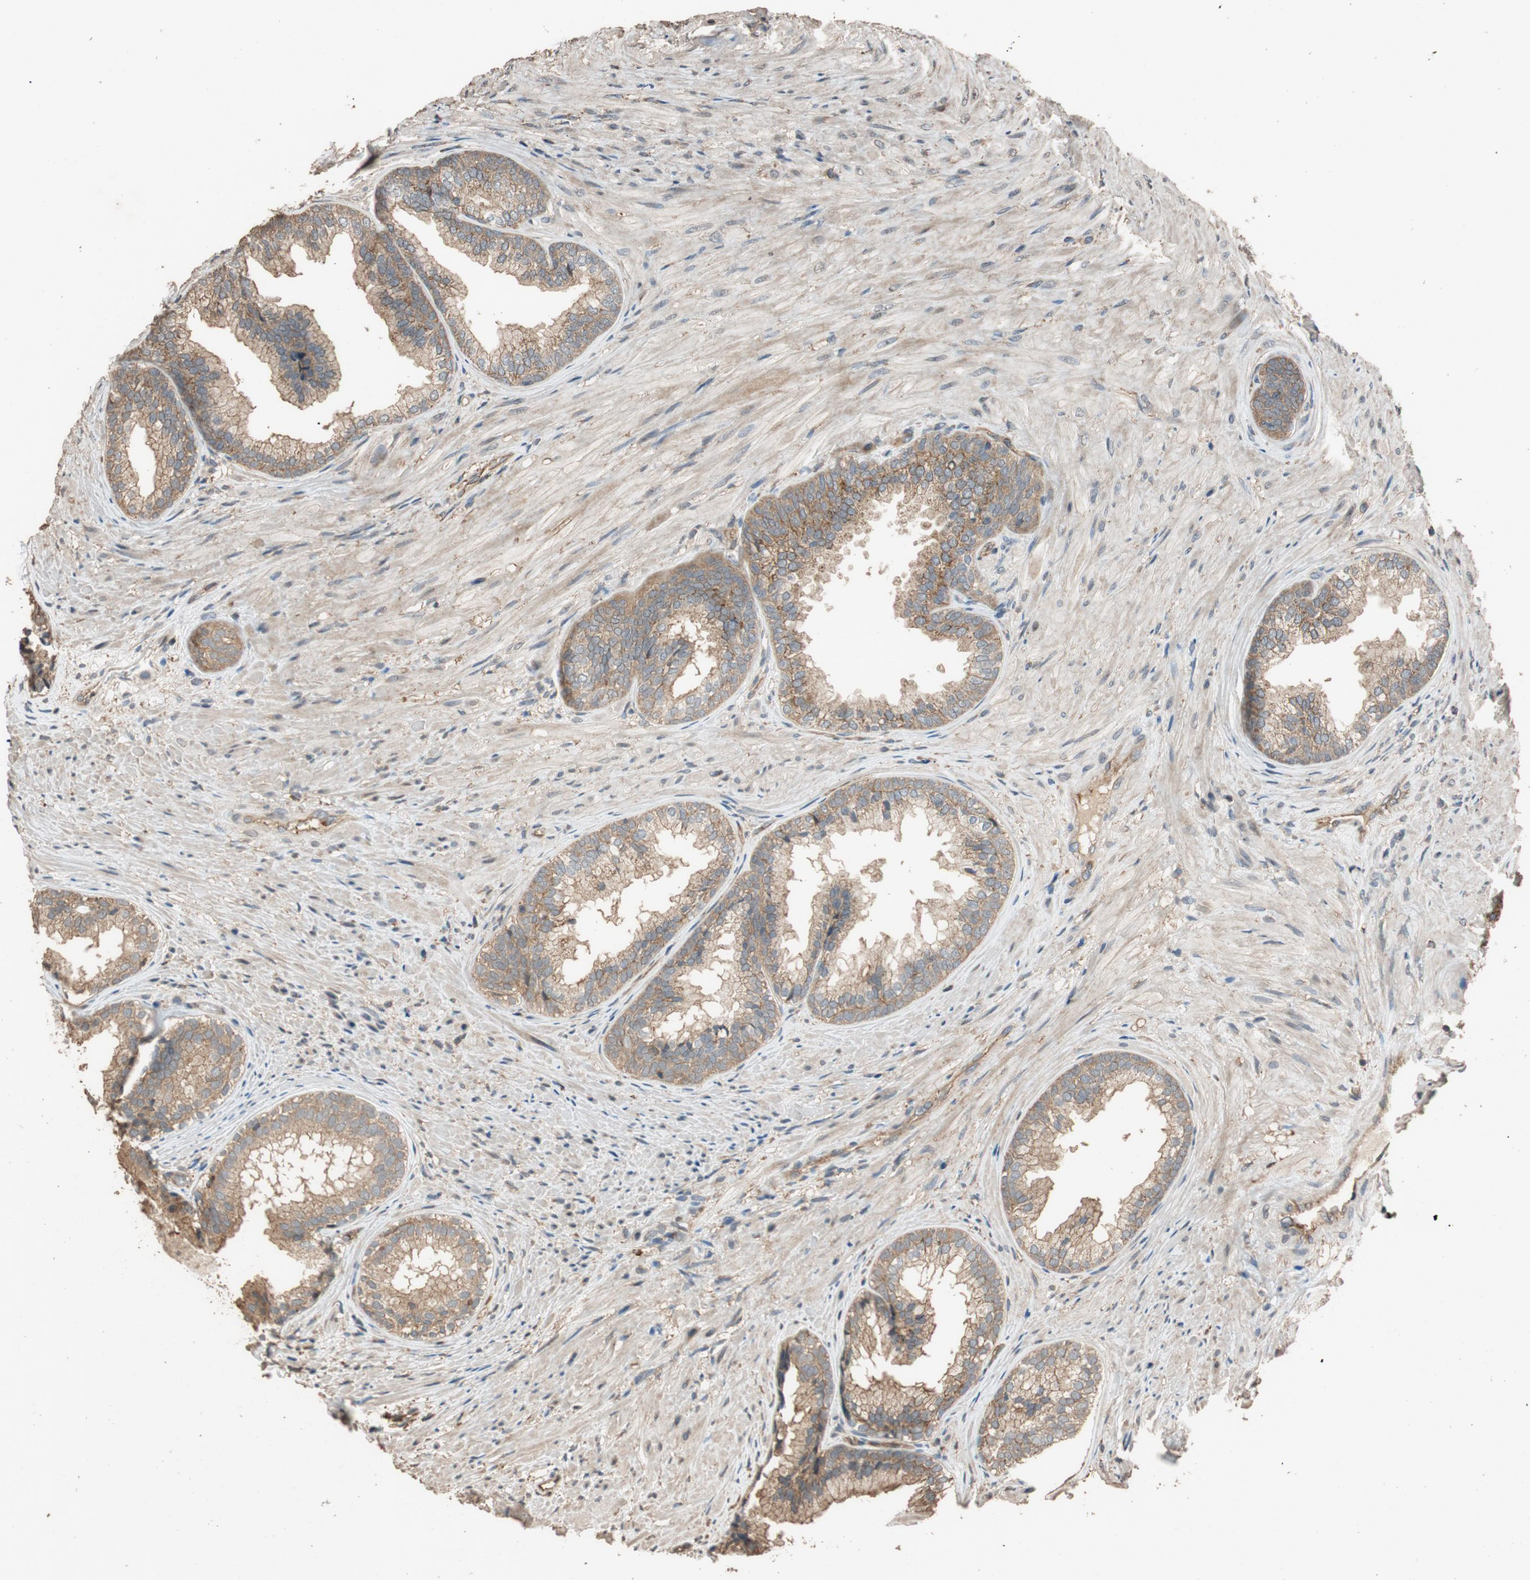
{"staining": {"intensity": "weak", "quantity": ">75%", "location": "cytoplasmic/membranous"}, "tissue": "prostate", "cell_type": "Glandular cells", "image_type": "normal", "snomed": [{"axis": "morphology", "description": "Normal tissue, NOS"}, {"axis": "topography", "description": "Prostate"}], "caption": "Immunohistochemical staining of unremarkable prostate exhibits weak cytoplasmic/membranous protein expression in about >75% of glandular cells. The staining is performed using DAB (3,3'-diaminobenzidine) brown chromogen to label protein expression. The nuclei are counter-stained blue using hematoxylin.", "gene": "MST1R", "patient": {"sex": "male", "age": 76}}